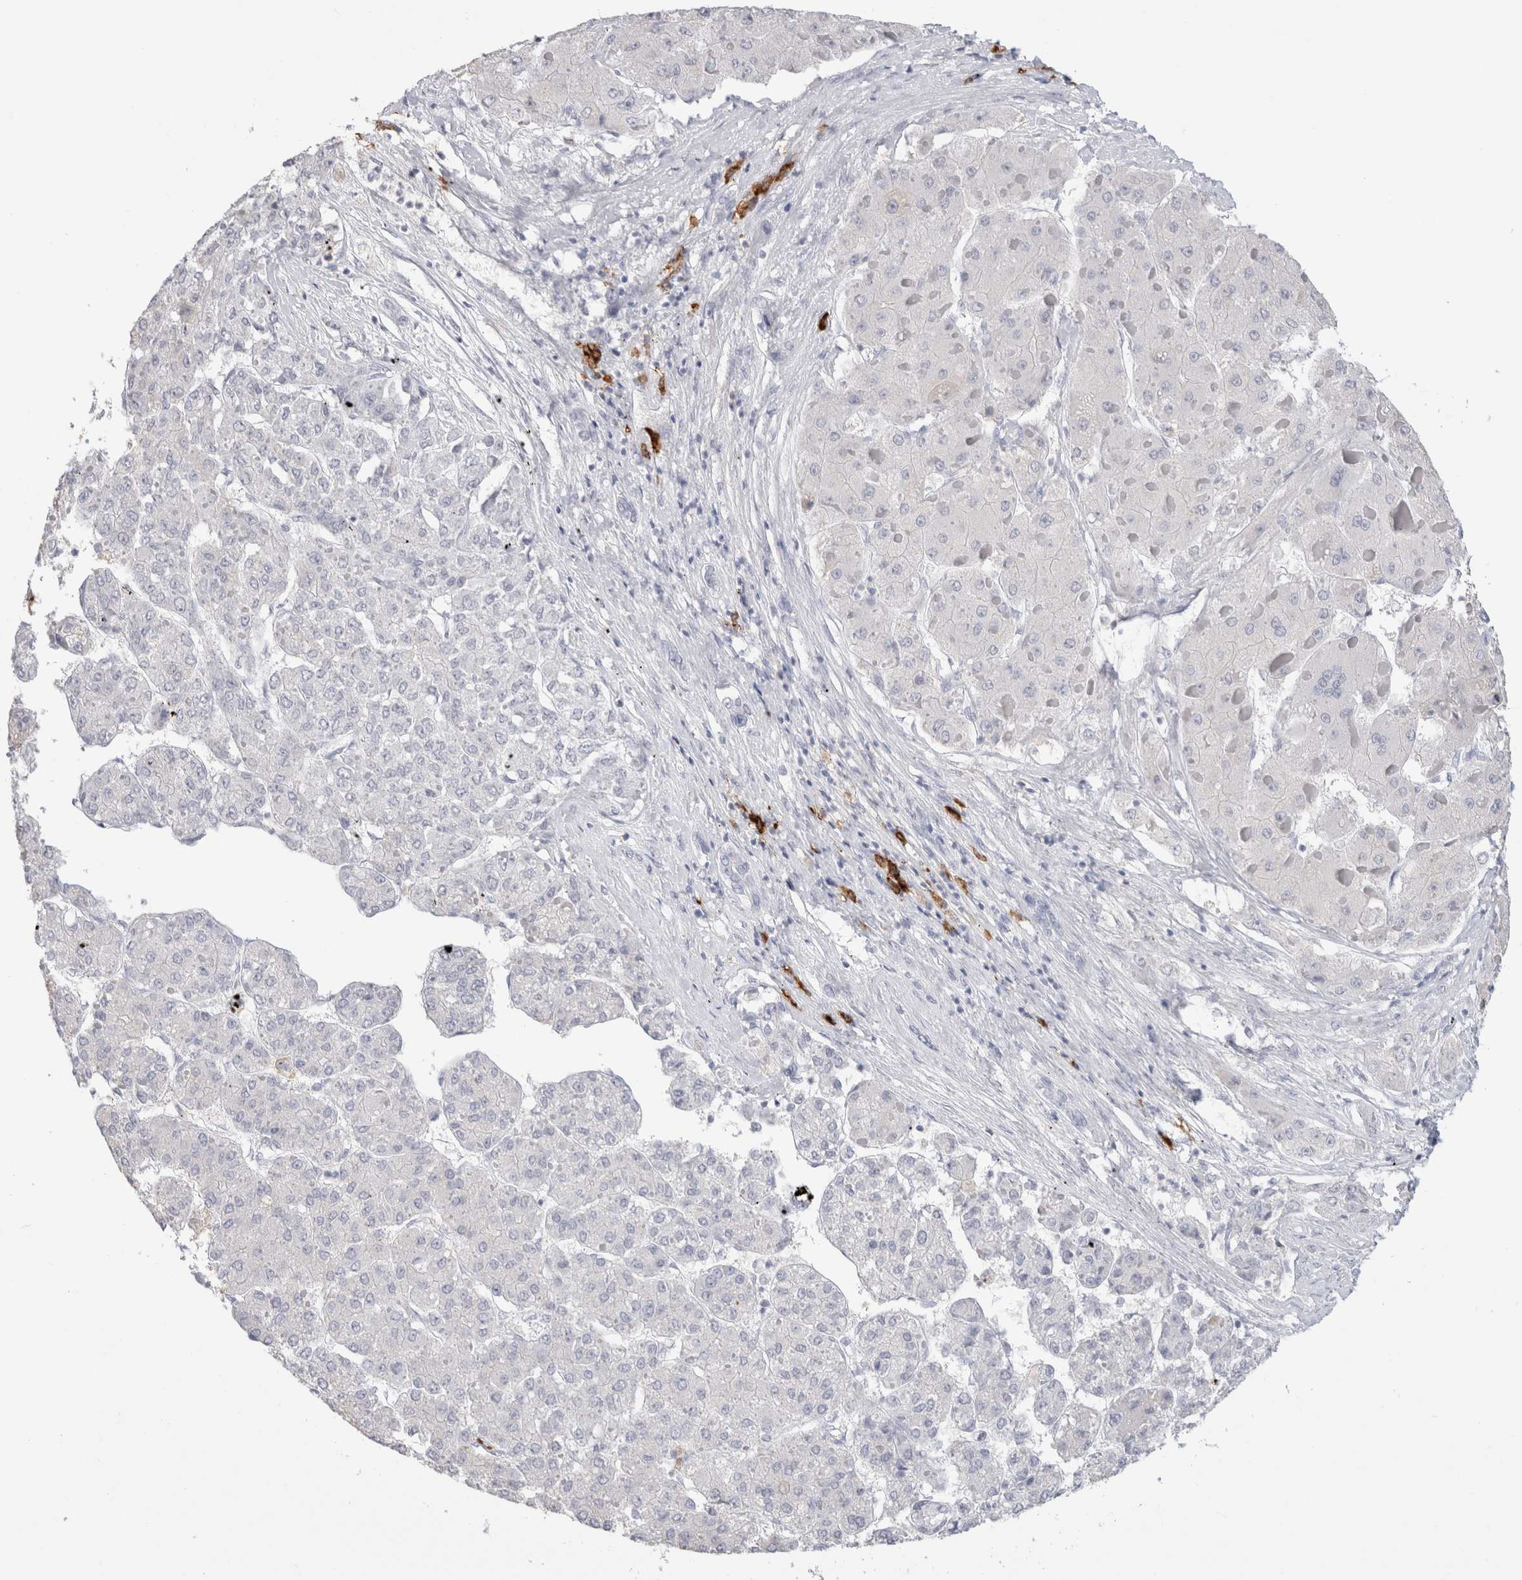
{"staining": {"intensity": "negative", "quantity": "none", "location": "none"}, "tissue": "liver cancer", "cell_type": "Tumor cells", "image_type": "cancer", "snomed": [{"axis": "morphology", "description": "Carcinoma, Hepatocellular, NOS"}, {"axis": "topography", "description": "Liver"}], "caption": "This histopathology image is of liver cancer stained with IHC to label a protein in brown with the nuclei are counter-stained blue. There is no expression in tumor cells.", "gene": "CD38", "patient": {"sex": "female", "age": 73}}